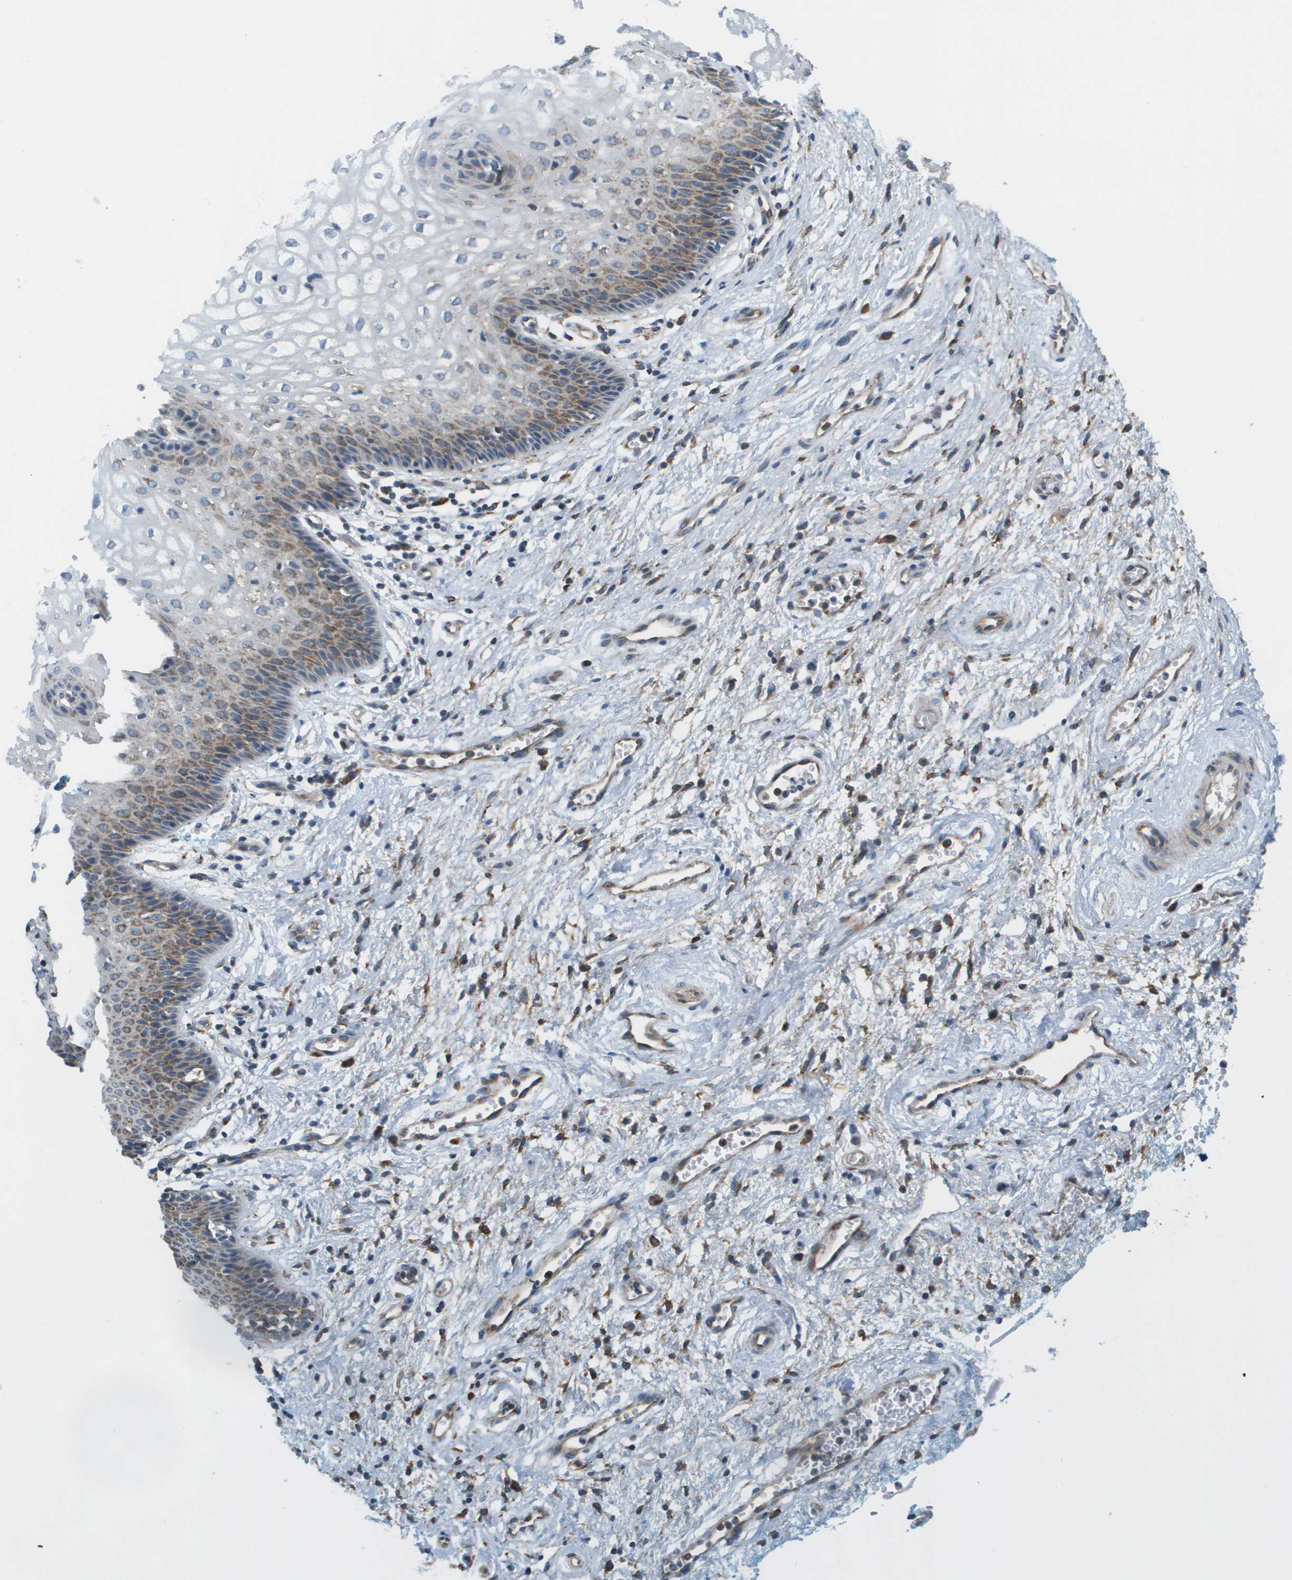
{"staining": {"intensity": "moderate", "quantity": "<25%", "location": "cytoplasmic/membranous"}, "tissue": "vagina", "cell_type": "Squamous epithelial cells", "image_type": "normal", "snomed": [{"axis": "morphology", "description": "Normal tissue, NOS"}, {"axis": "topography", "description": "Vagina"}], "caption": "DAB (3,3'-diaminobenzidine) immunohistochemical staining of unremarkable human vagina exhibits moderate cytoplasmic/membranous protein positivity in approximately <25% of squamous epithelial cells. (Stains: DAB (3,3'-diaminobenzidine) in brown, nuclei in blue, Microscopy: brightfield microscopy at high magnification).", "gene": "NRK", "patient": {"sex": "female", "age": 34}}